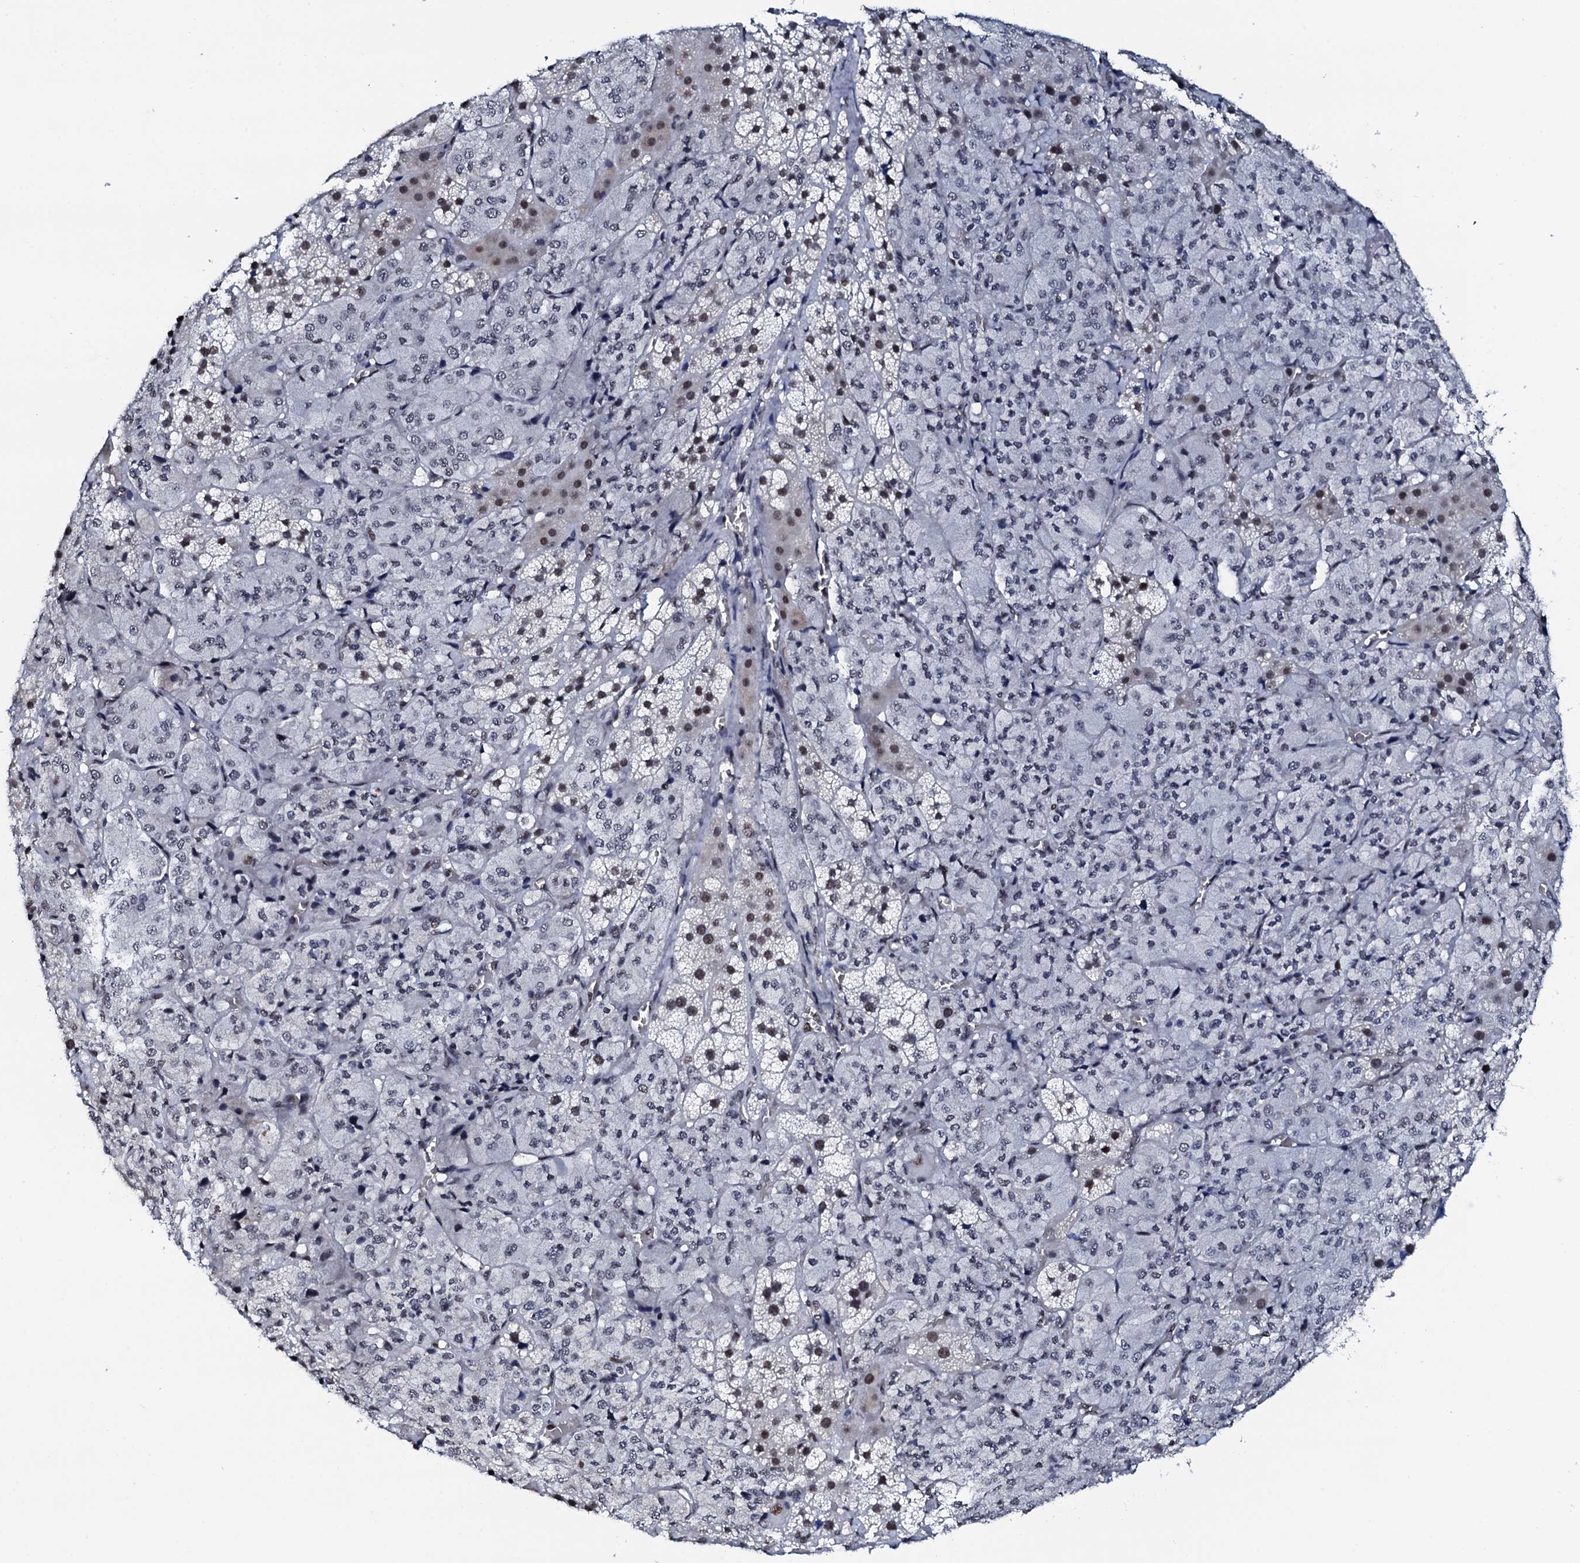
{"staining": {"intensity": "moderate", "quantity": "25%-75%", "location": "nuclear"}, "tissue": "adrenal gland", "cell_type": "Glandular cells", "image_type": "normal", "snomed": [{"axis": "morphology", "description": "Normal tissue, NOS"}, {"axis": "topography", "description": "Adrenal gland"}], "caption": "Immunohistochemistry (IHC) staining of normal adrenal gland, which reveals medium levels of moderate nuclear staining in about 25%-75% of glandular cells indicating moderate nuclear protein positivity. The staining was performed using DAB (brown) for protein detection and nuclei were counterstained in hematoxylin (blue).", "gene": "NKAPD1", "patient": {"sex": "female", "age": 44}}